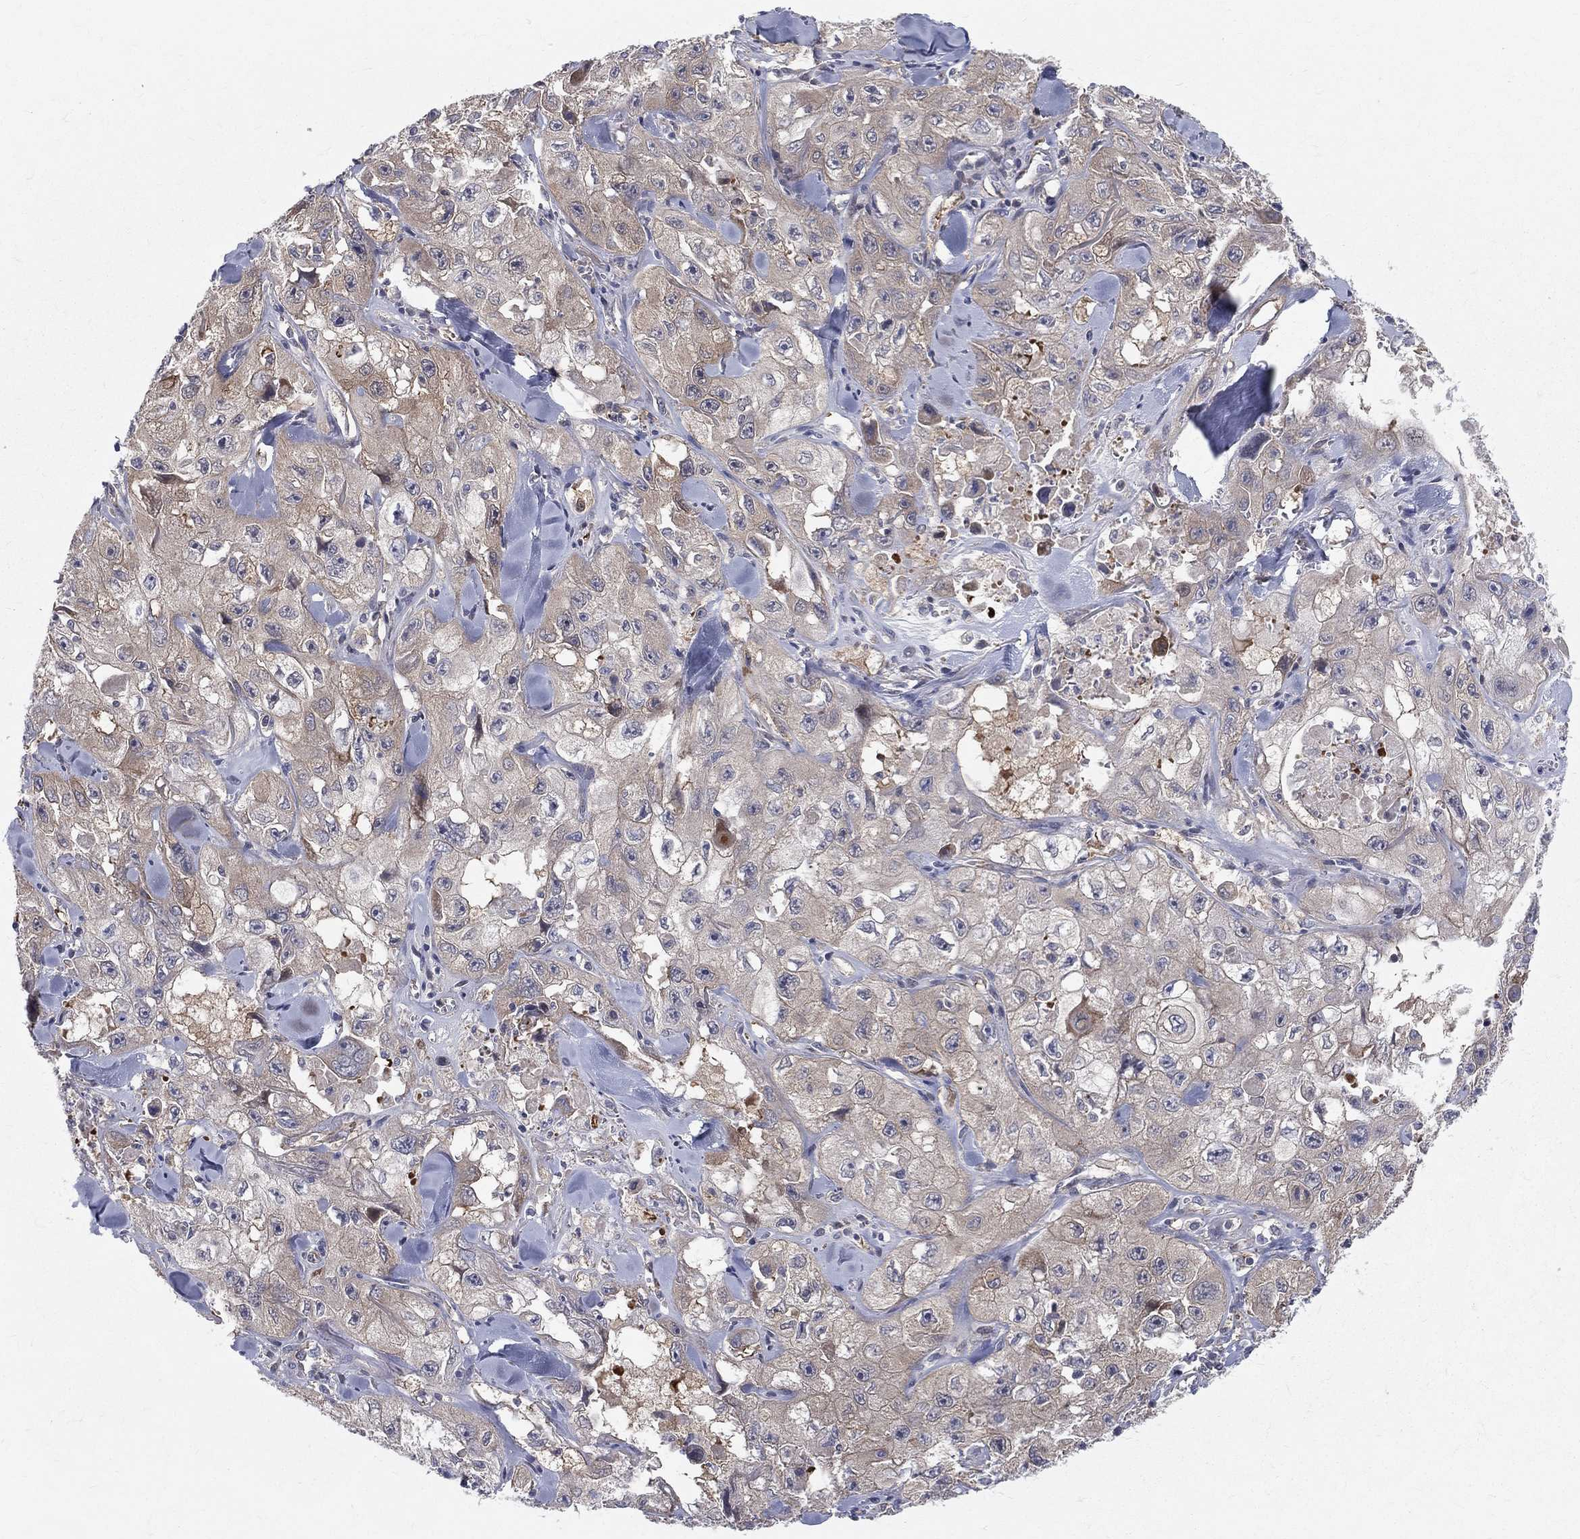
{"staining": {"intensity": "weak", "quantity": "25%-75%", "location": "cytoplasmic/membranous"}, "tissue": "skin cancer", "cell_type": "Tumor cells", "image_type": "cancer", "snomed": [{"axis": "morphology", "description": "Squamous cell carcinoma, NOS"}, {"axis": "topography", "description": "Skin"}, {"axis": "topography", "description": "Subcutis"}], "caption": "The micrograph reveals staining of skin squamous cell carcinoma, revealing weak cytoplasmic/membranous protein expression (brown color) within tumor cells.", "gene": "POMZP3", "patient": {"sex": "male", "age": 73}}